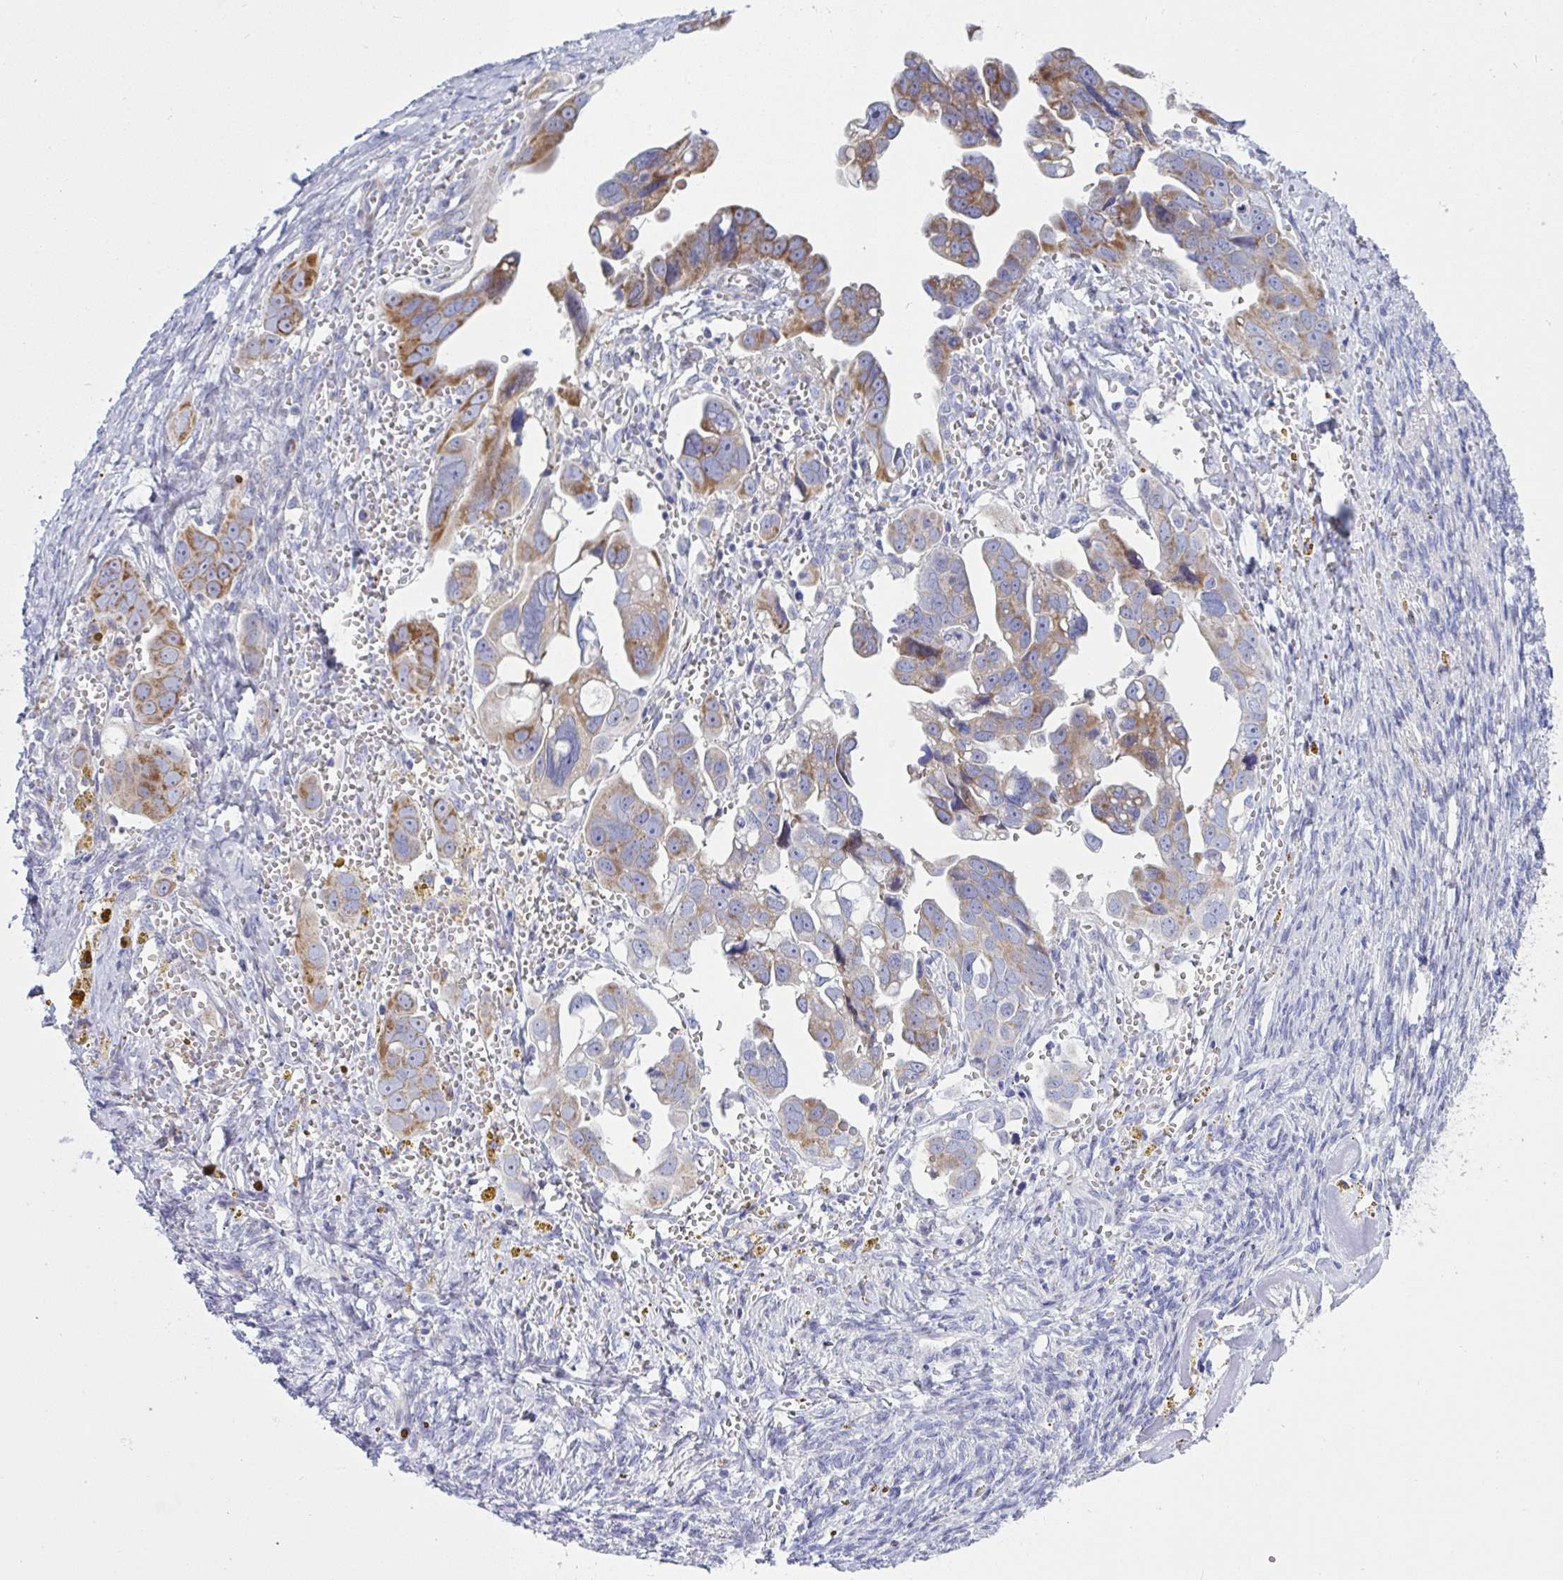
{"staining": {"intensity": "moderate", "quantity": ">75%", "location": "cytoplasmic/membranous"}, "tissue": "ovarian cancer", "cell_type": "Tumor cells", "image_type": "cancer", "snomed": [{"axis": "morphology", "description": "Cystadenocarcinoma, serous, NOS"}, {"axis": "topography", "description": "Ovary"}], "caption": "Ovarian serous cystadenocarcinoma stained with a brown dye shows moderate cytoplasmic/membranous positive positivity in approximately >75% of tumor cells.", "gene": "NTN1", "patient": {"sex": "female", "age": 59}}